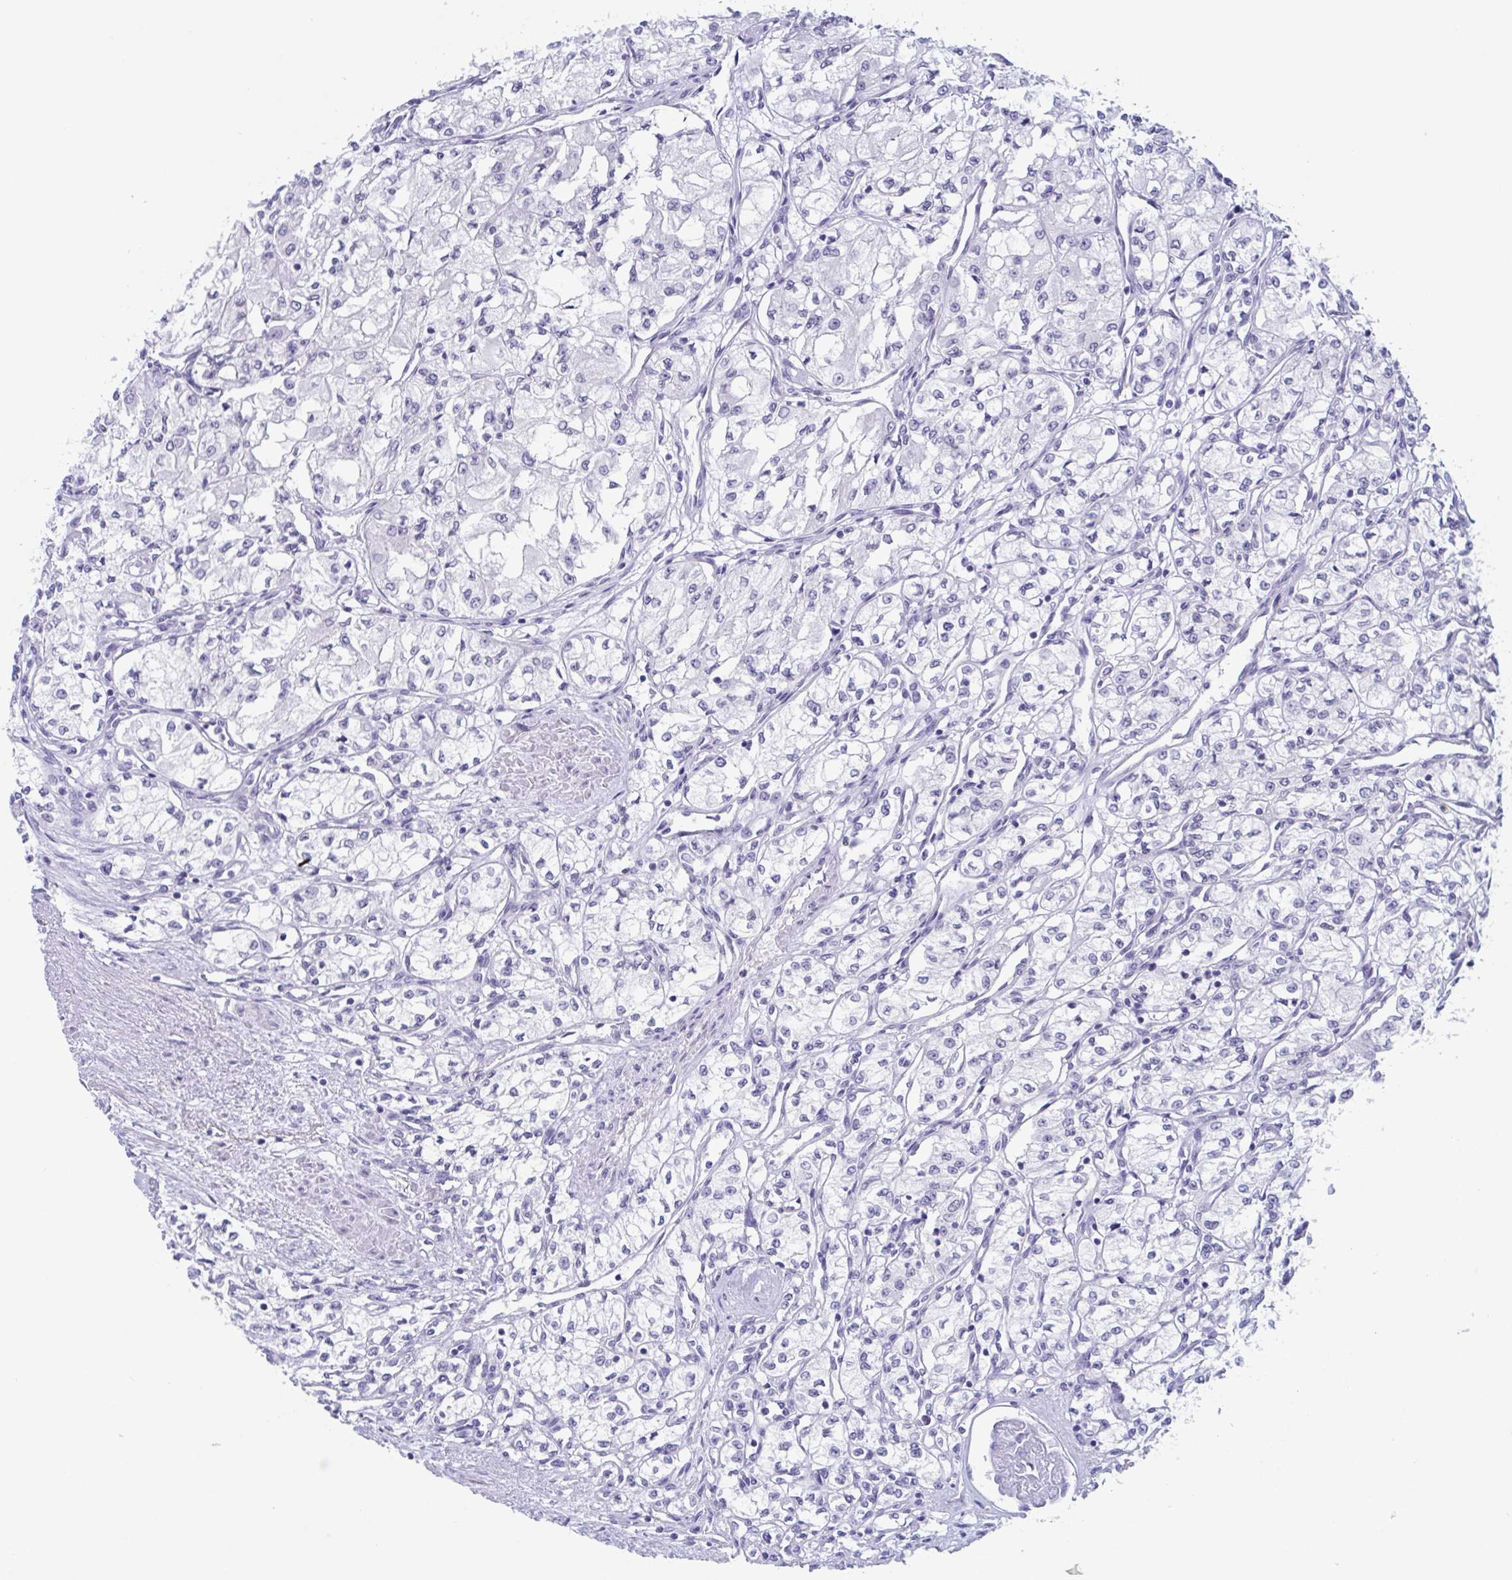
{"staining": {"intensity": "negative", "quantity": "none", "location": "none"}, "tissue": "renal cancer", "cell_type": "Tumor cells", "image_type": "cancer", "snomed": [{"axis": "morphology", "description": "Adenocarcinoma, NOS"}, {"axis": "topography", "description": "Kidney"}], "caption": "IHC histopathology image of human renal cancer stained for a protein (brown), which demonstrates no staining in tumor cells.", "gene": "CDX4", "patient": {"sex": "male", "age": 59}}